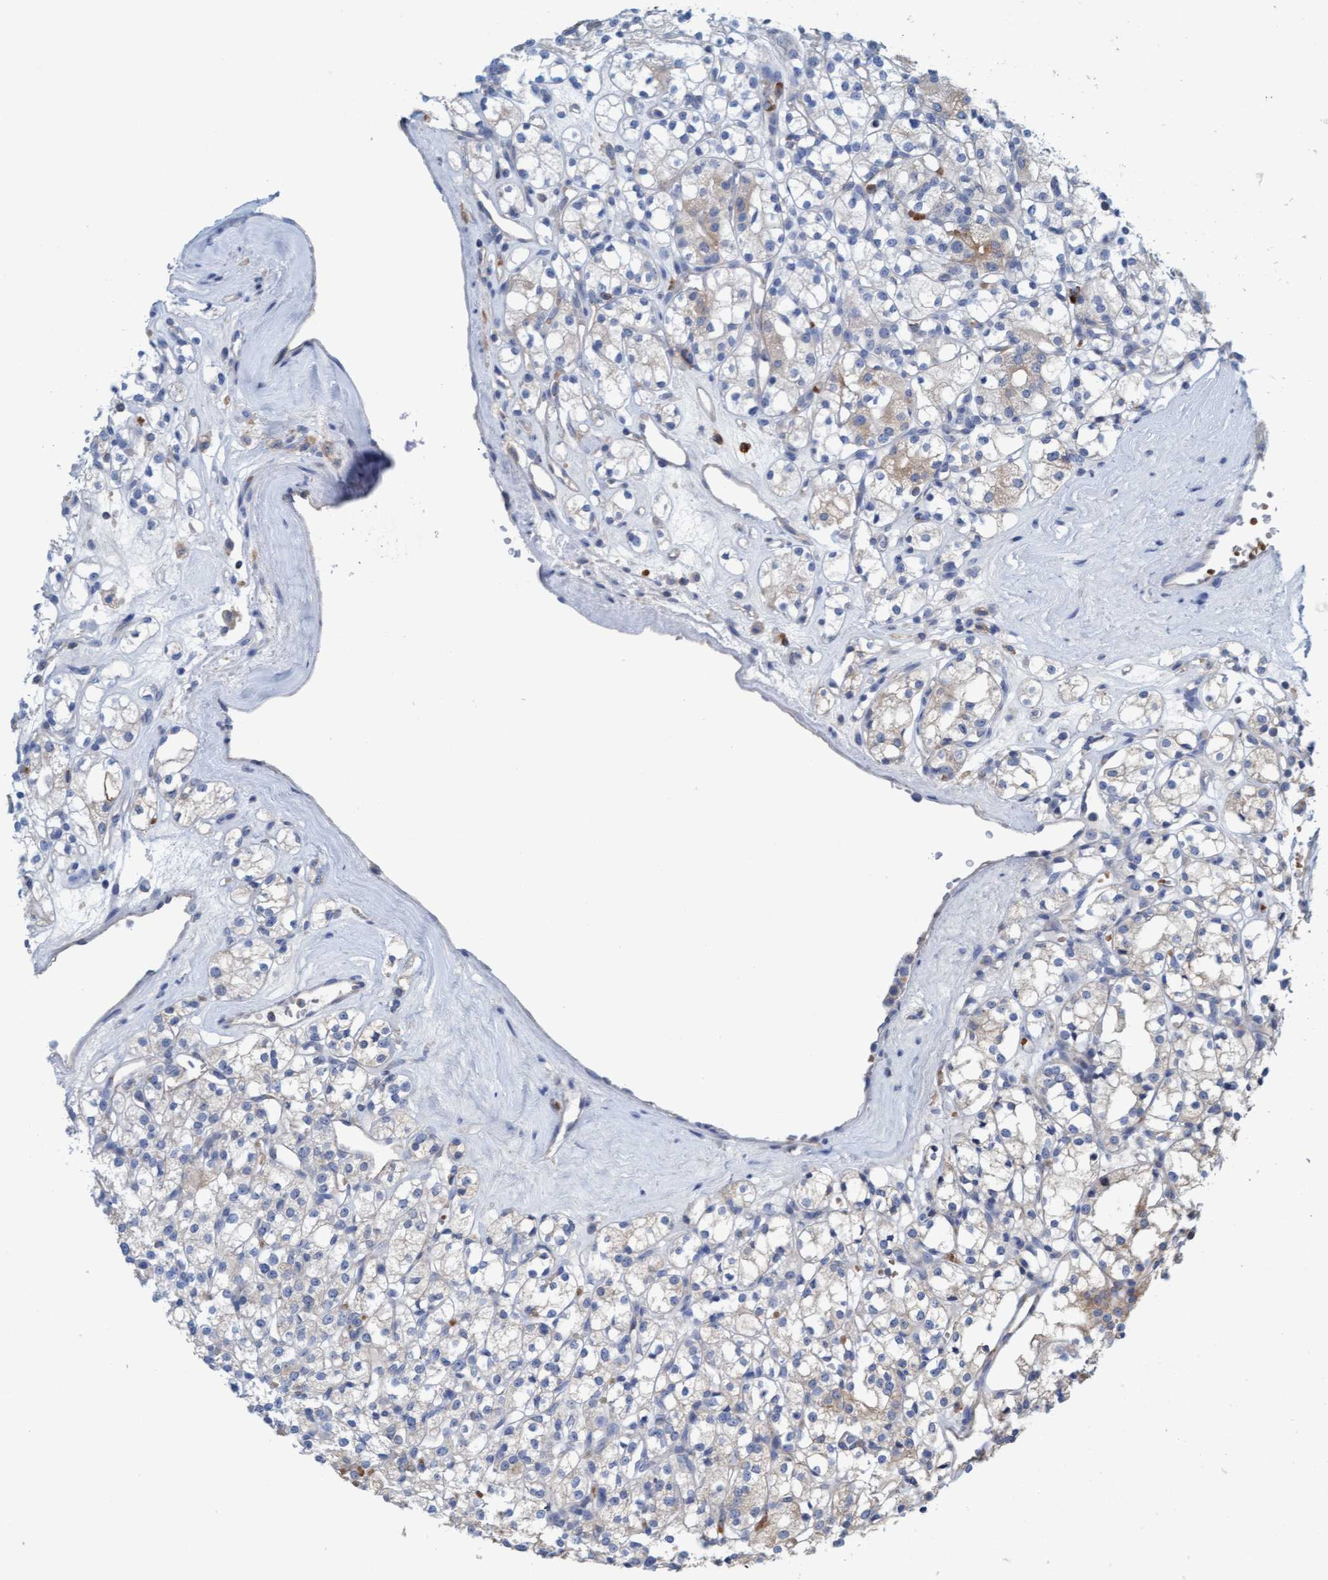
{"staining": {"intensity": "weak", "quantity": "<25%", "location": "cytoplasmic/membranous"}, "tissue": "renal cancer", "cell_type": "Tumor cells", "image_type": "cancer", "snomed": [{"axis": "morphology", "description": "Adenocarcinoma, NOS"}, {"axis": "topography", "description": "Kidney"}], "caption": "An IHC photomicrograph of renal cancer (adenocarcinoma) is shown. There is no staining in tumor cells of renal cancer (adenocarcinoma).", "gene": "SIGIRR", "patient": {"sex": "male", "age": 77}}